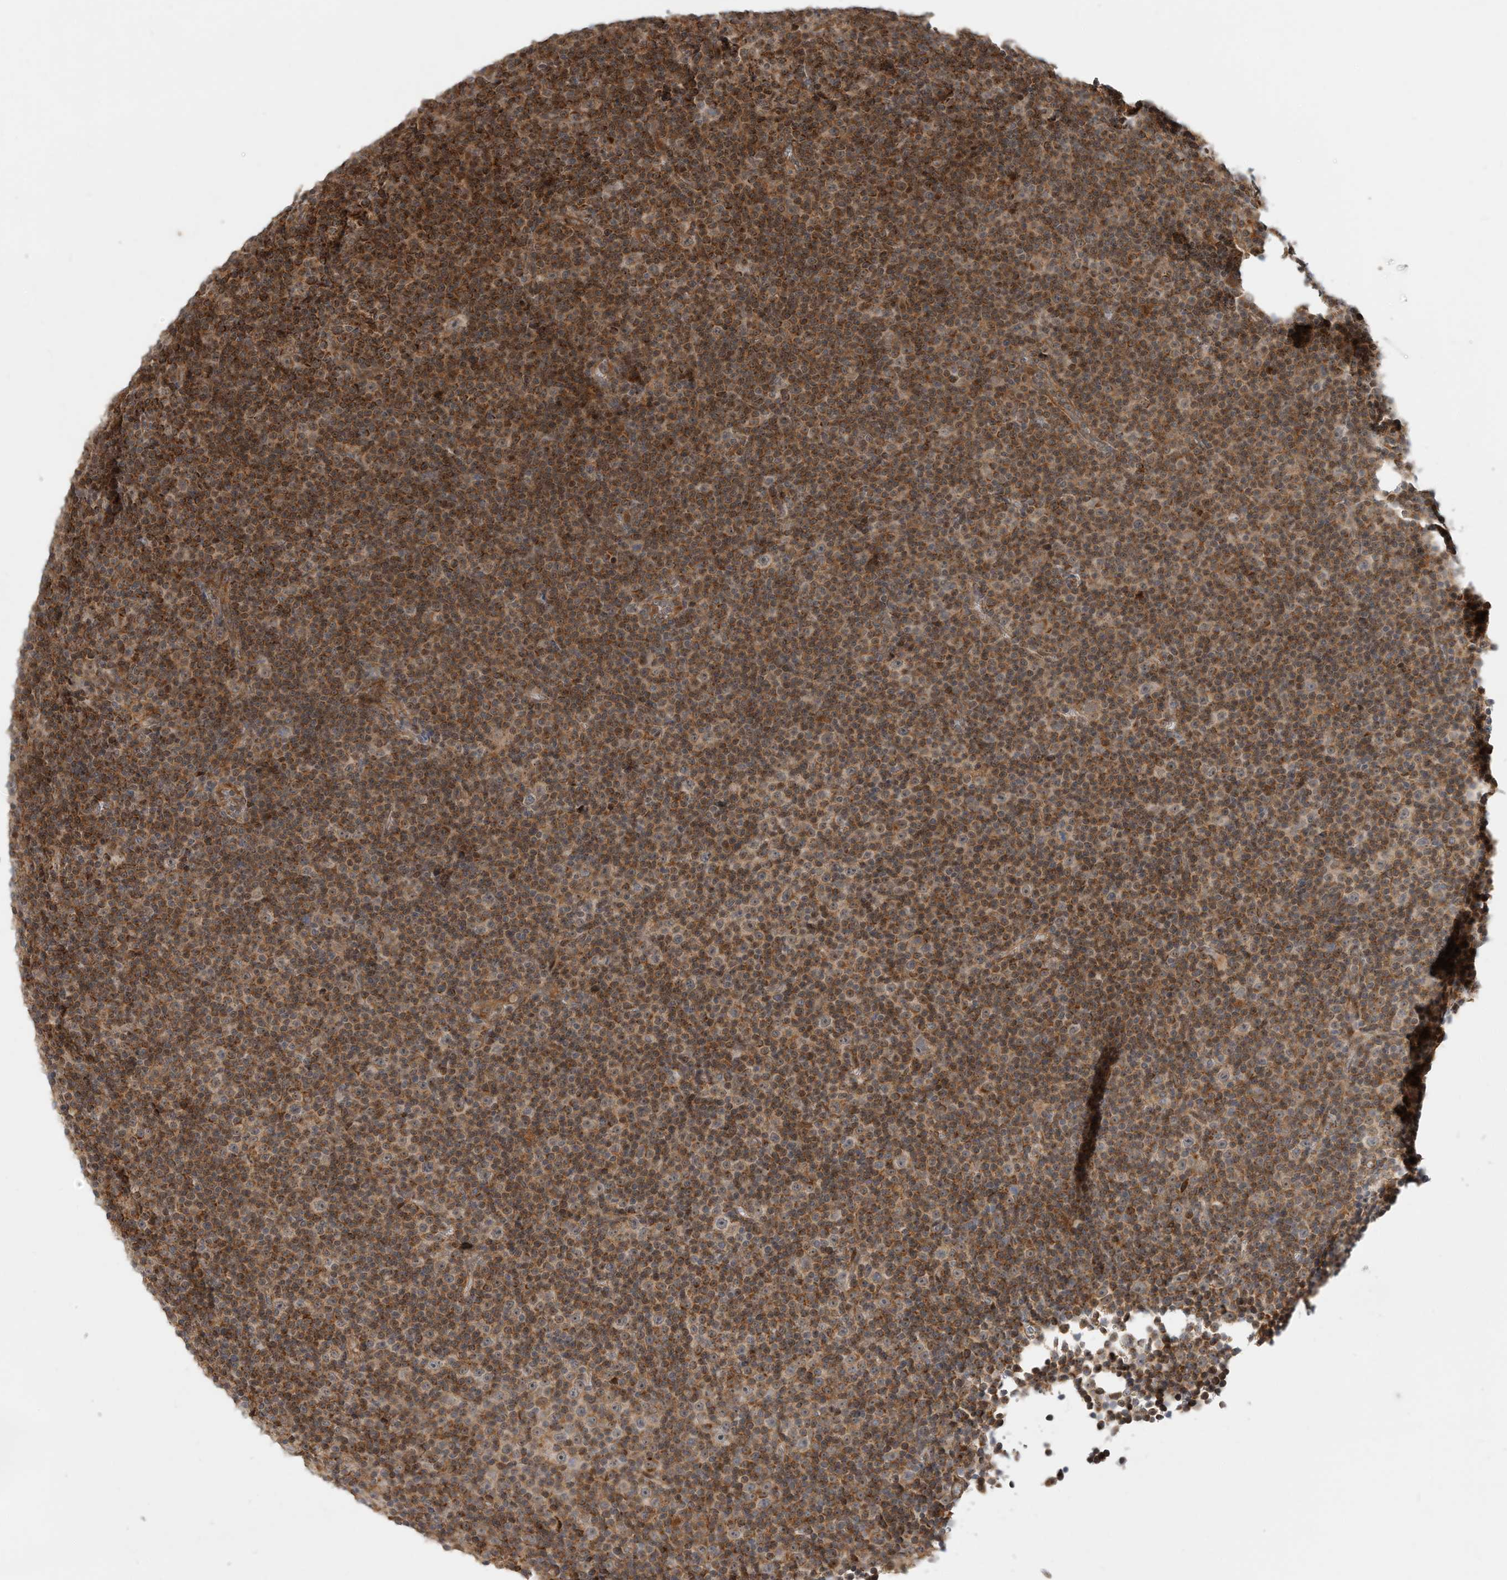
{"staining": {"intensity": "moderate", "quantity": ">75%", "location": "cytoplasmic/membranous"}, "tissue": "lymphoma", "cell_type": "Tumor cells", "image_type": "cancer", "snomed": [{"axis": "morphology", "description": "Malignant lymphoma, non-Hodgkin's type, Low grade"}, {"axis": "topography", "description": "Lymph node"}], "caption": "An immunohistochemistry image of neoplastic tissue is shown. Protein staining in brown labels moderate cytoplasmic/membranous positivity in lymphoma within tumor cells.", "gene": "CPAMD8", "patient": {"sex": "female", "age": 67}}